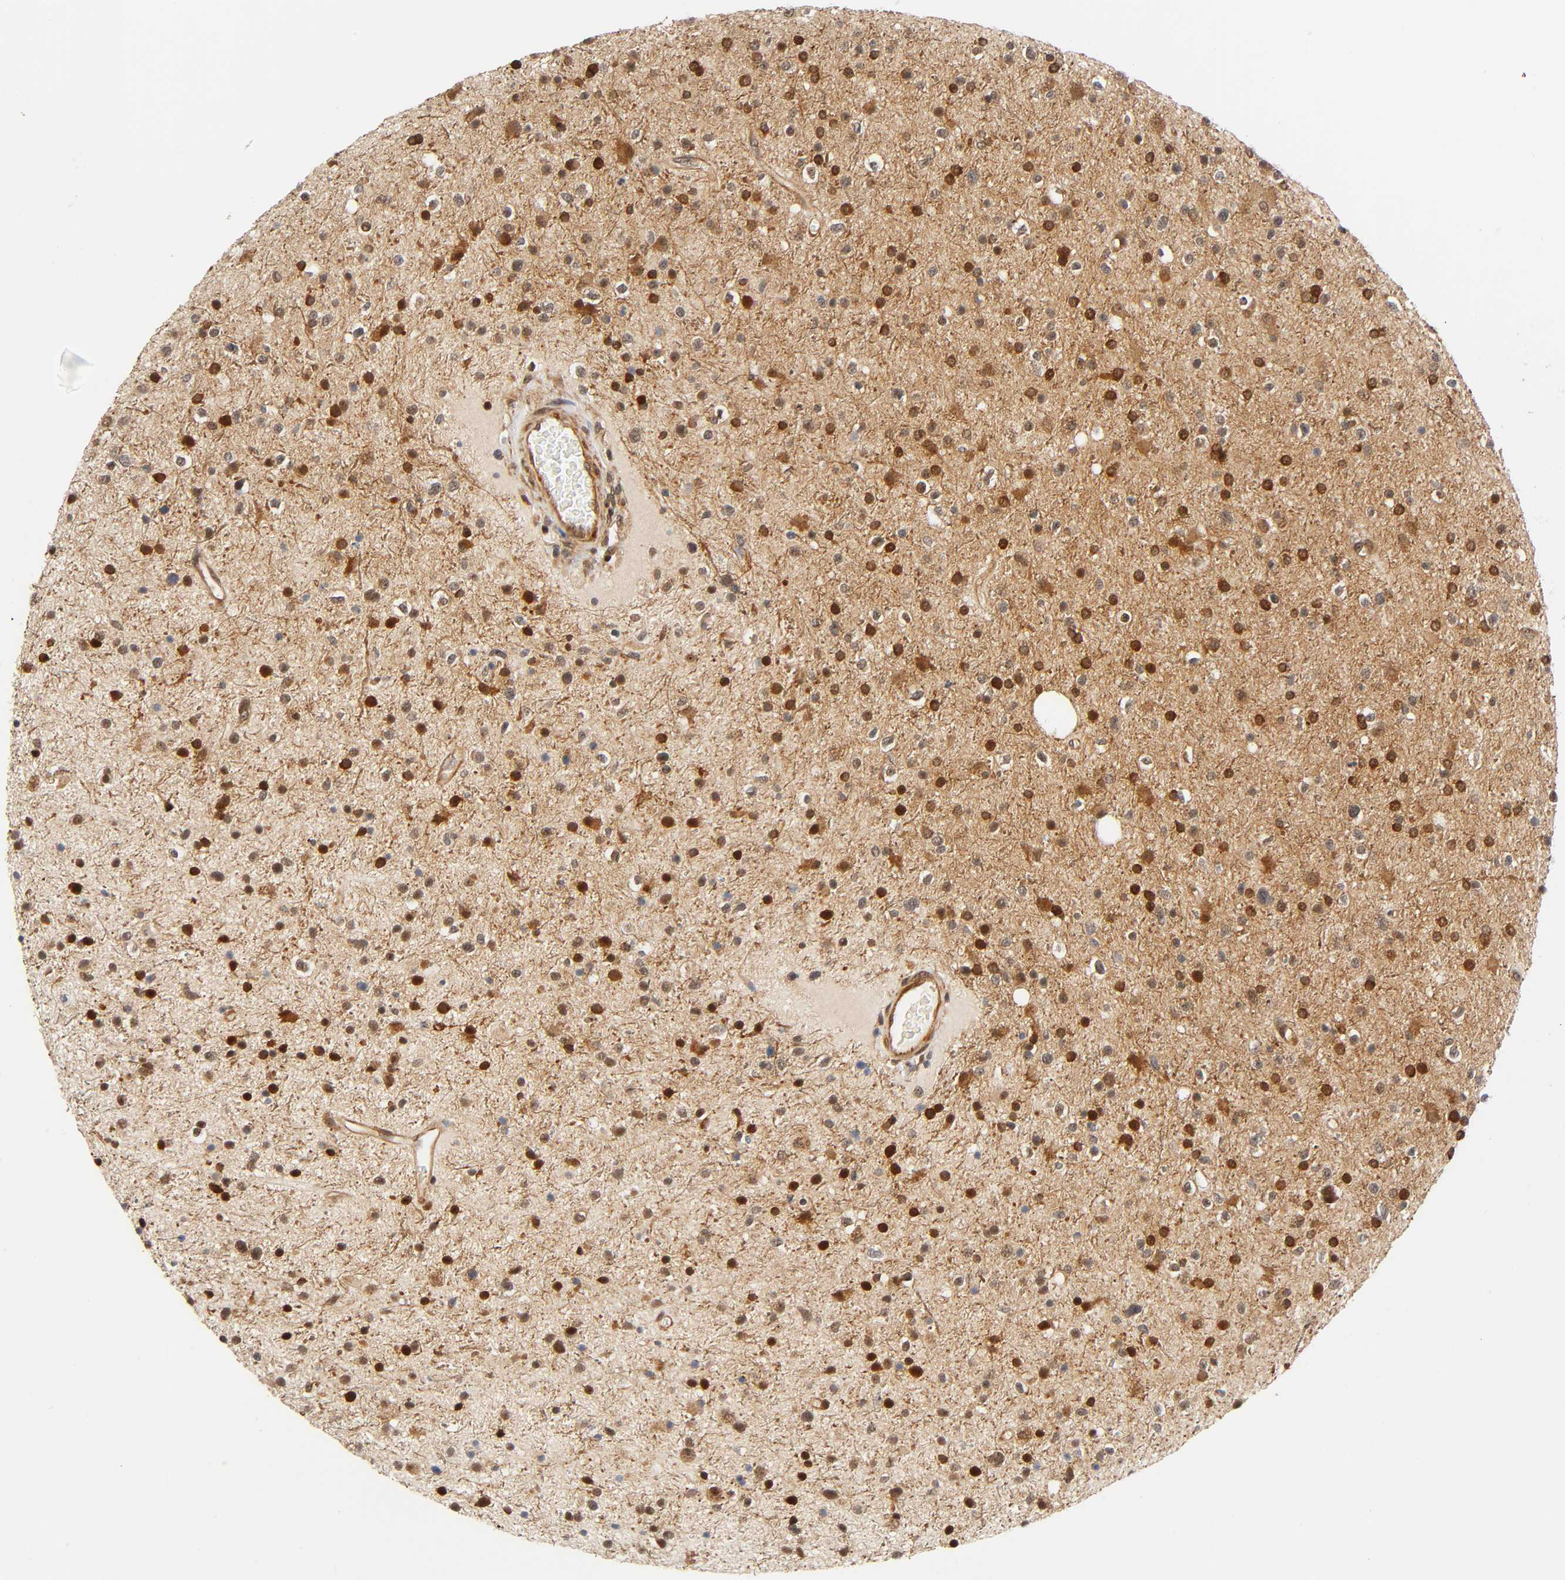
{"staining": {"intensity": "moderate", "quantity": "25%-75%", "location": "cytoplasmic/membranous,nuclear"}, "tissue": "glioma", "cell_type": "Tumor cells", "image_type": "cancer", "snomed": [{"axis": "morphology", "description": "Glioma, malignant, High grade"}, {"axis": "topography", "description": "Brain"}], "caption": "Moderate cytoplasmic/membranous and nuclear protein positivity is identified in about 25%-75% of tumor cells in glioma.", "gene": "IQCJ-SCHIP1", "patient": {"sex": "male", "age": 33}}